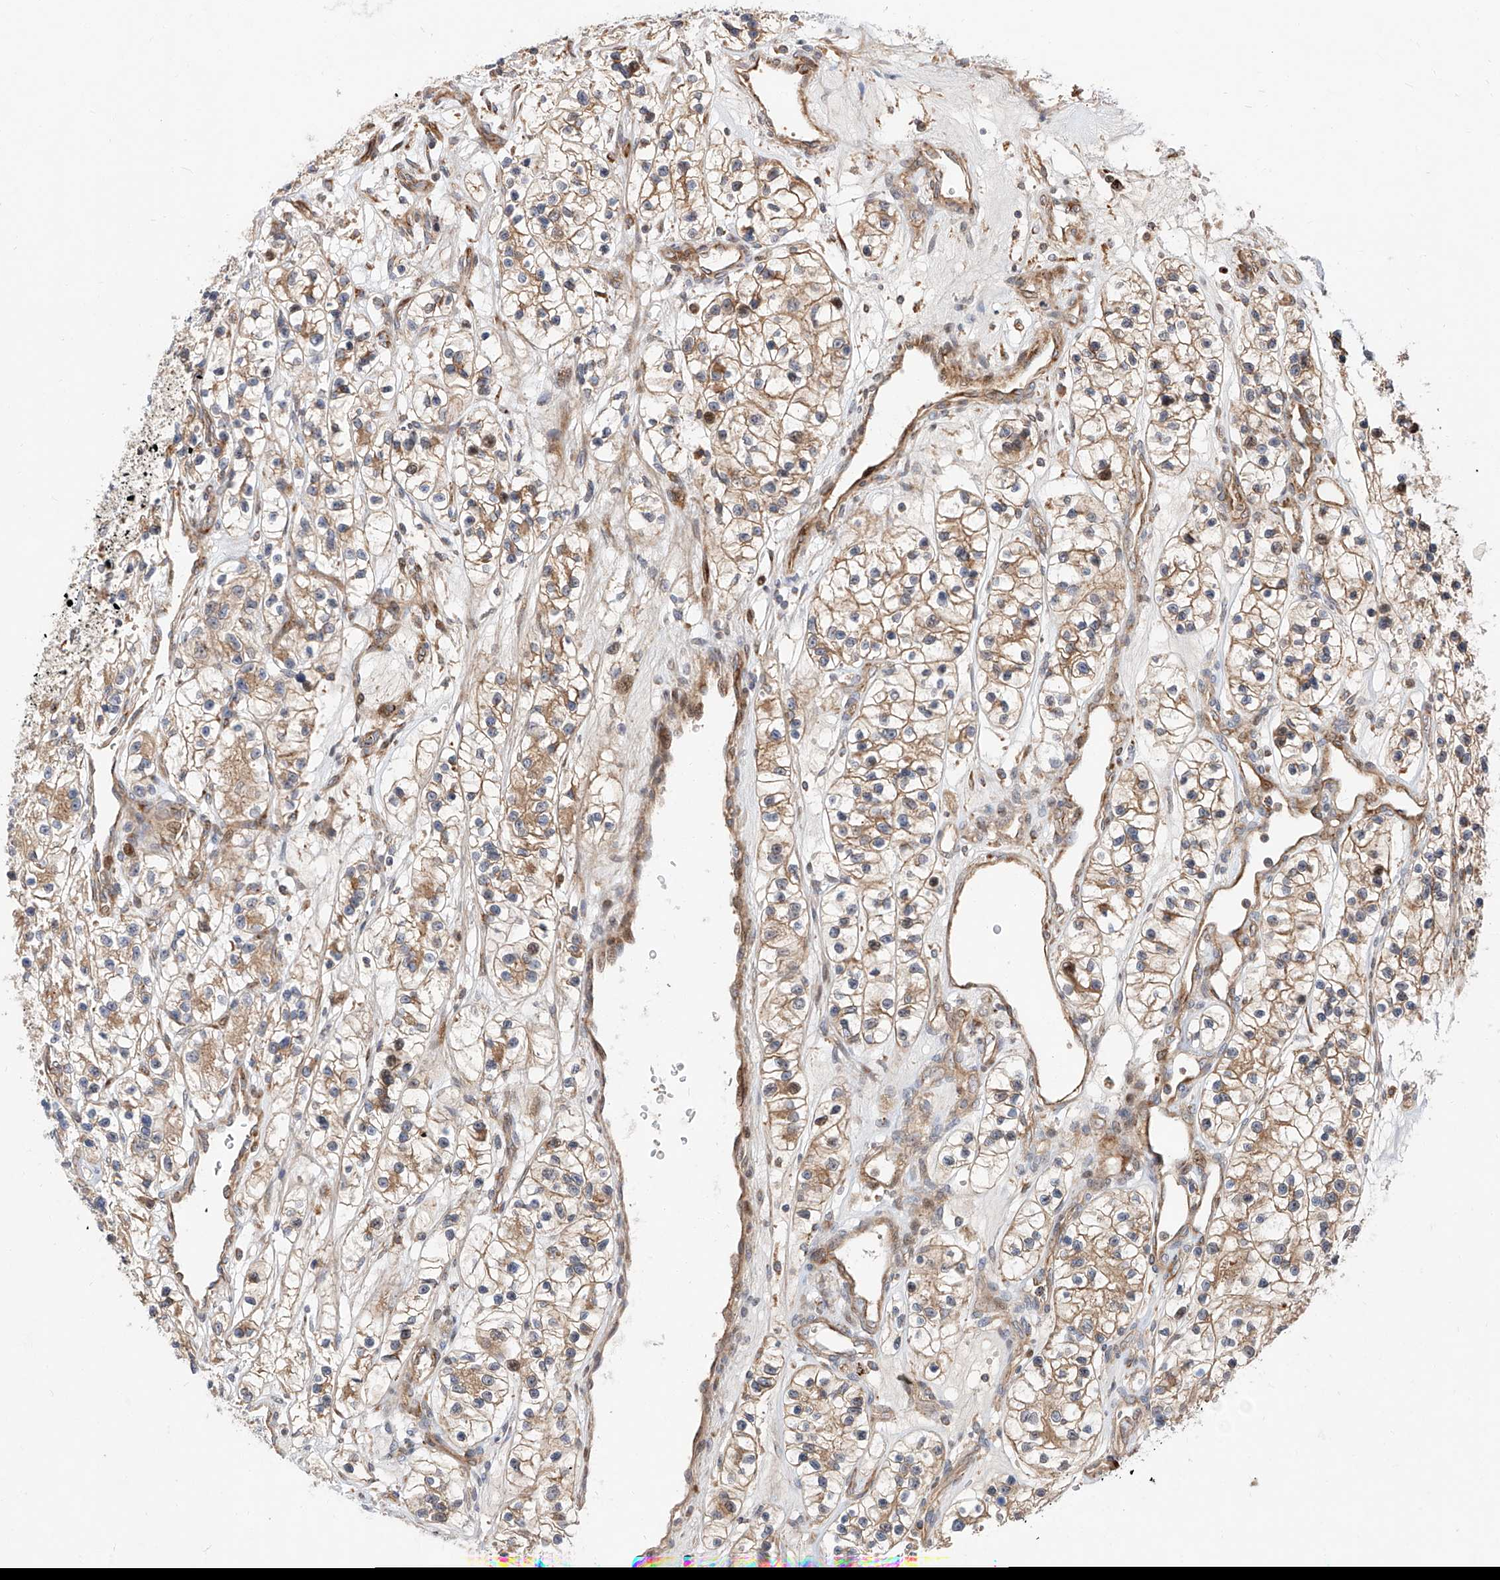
{"staining": {"intensity": "moderate", "quantity": "25%-75%", "location": "cytoplasmic/membranous"}, "tissue": "renal cancer", "cell_type": "Tumor cells", "image_type": "cancer", "snomed": [{"axis": "morphology", "description": "Adenocarcinoma, NOS"}, {"axis": "topography", "description": "Kidney"}], "caption": "Tumor cells show medium levels of moderate cytoplasmic/membranous staining in approximately 25%-75% of cells in human adenocarcinoma (renal).", "gene": "DIRAS3", "patient": {"sex": "female", "age": 57}}